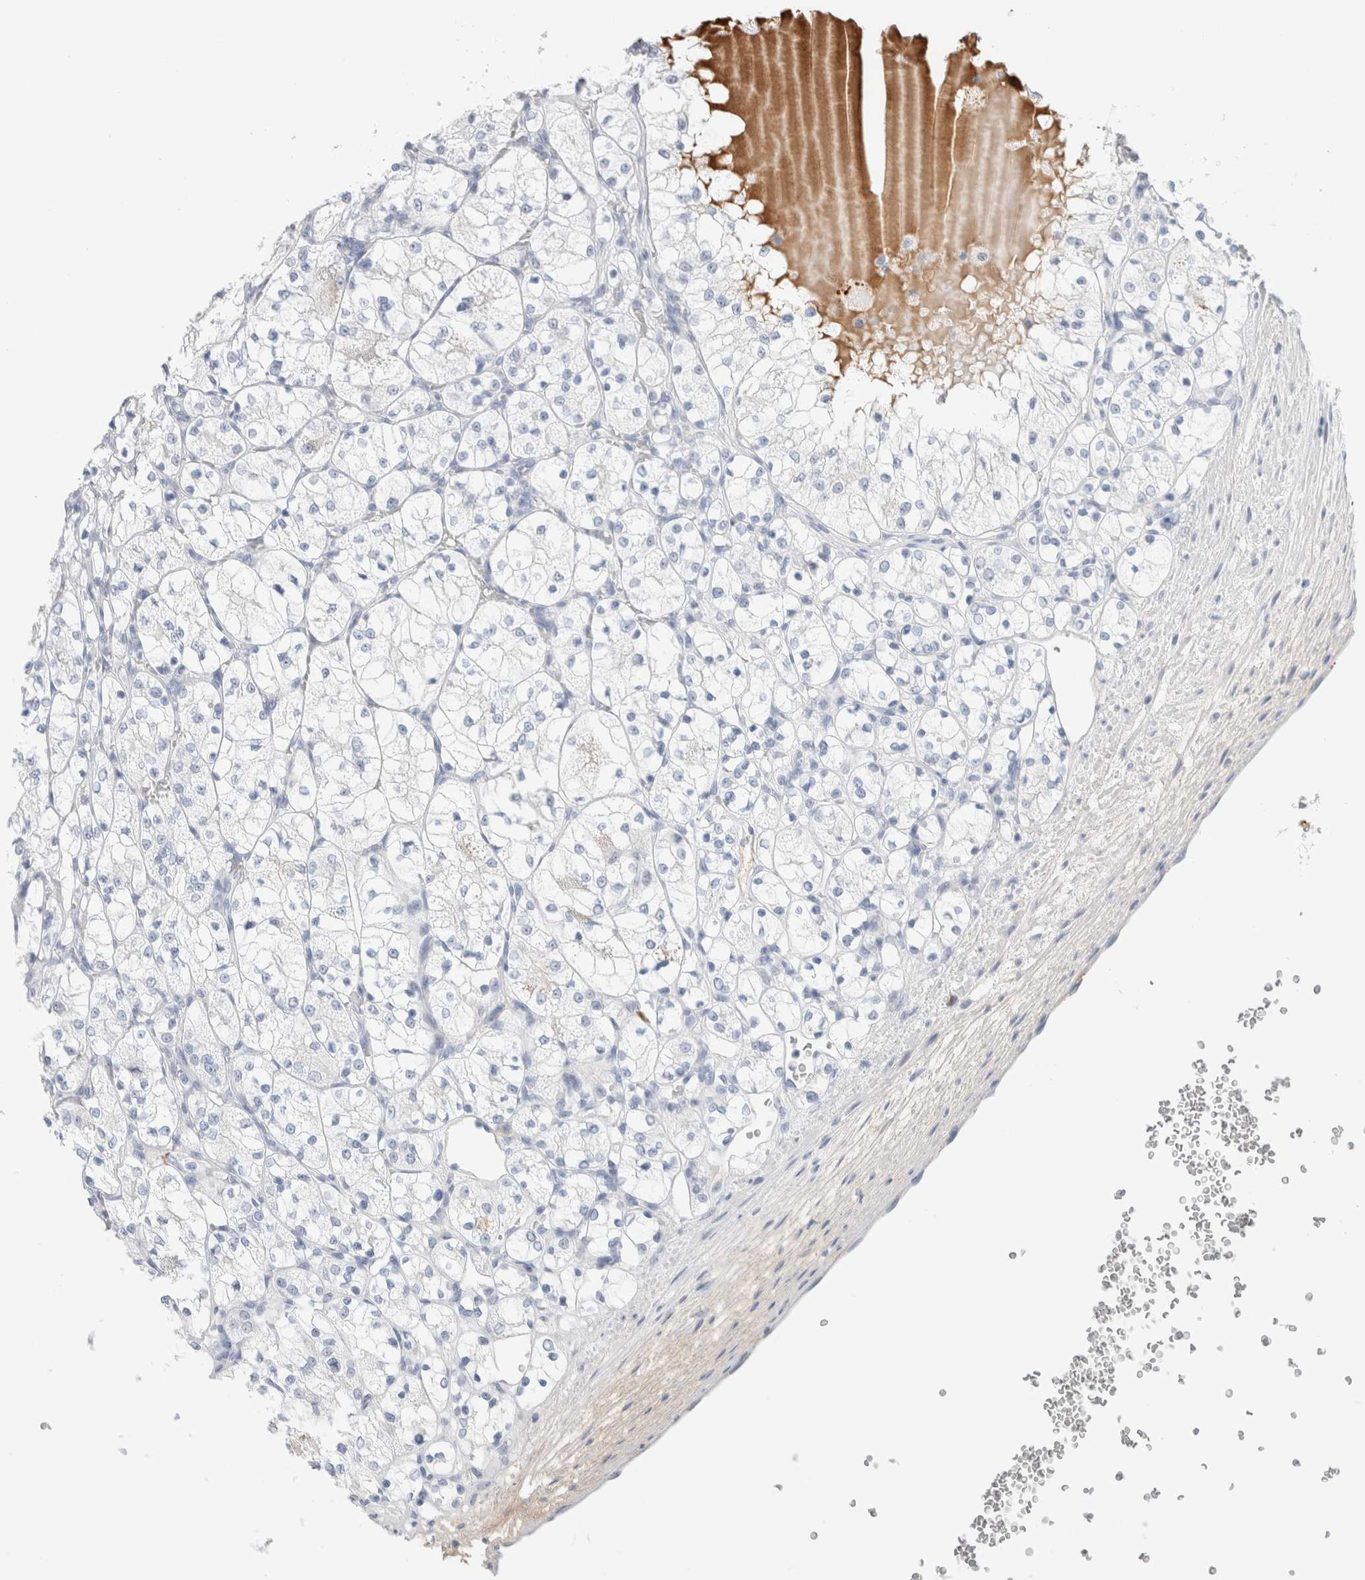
{"staining": {"intensity": "negative", "quantity": "none", "location": "none"}, "tissue": "renal cancer", "cell_type": "Tumor cells", "image_type": "cancer", "snomed": [{"axis": "morphology", "description": "Adenocarcinoma, NOS"}, {"axis": "topography", "description": "Kidney"}], "caption": "This is a micrograph of immunohistochemistry staining of renal adenocarcinoma, which shows no positivity in tumor cells.", "gene": "IL6", "patient": {"sex": "female", "age": 69}}